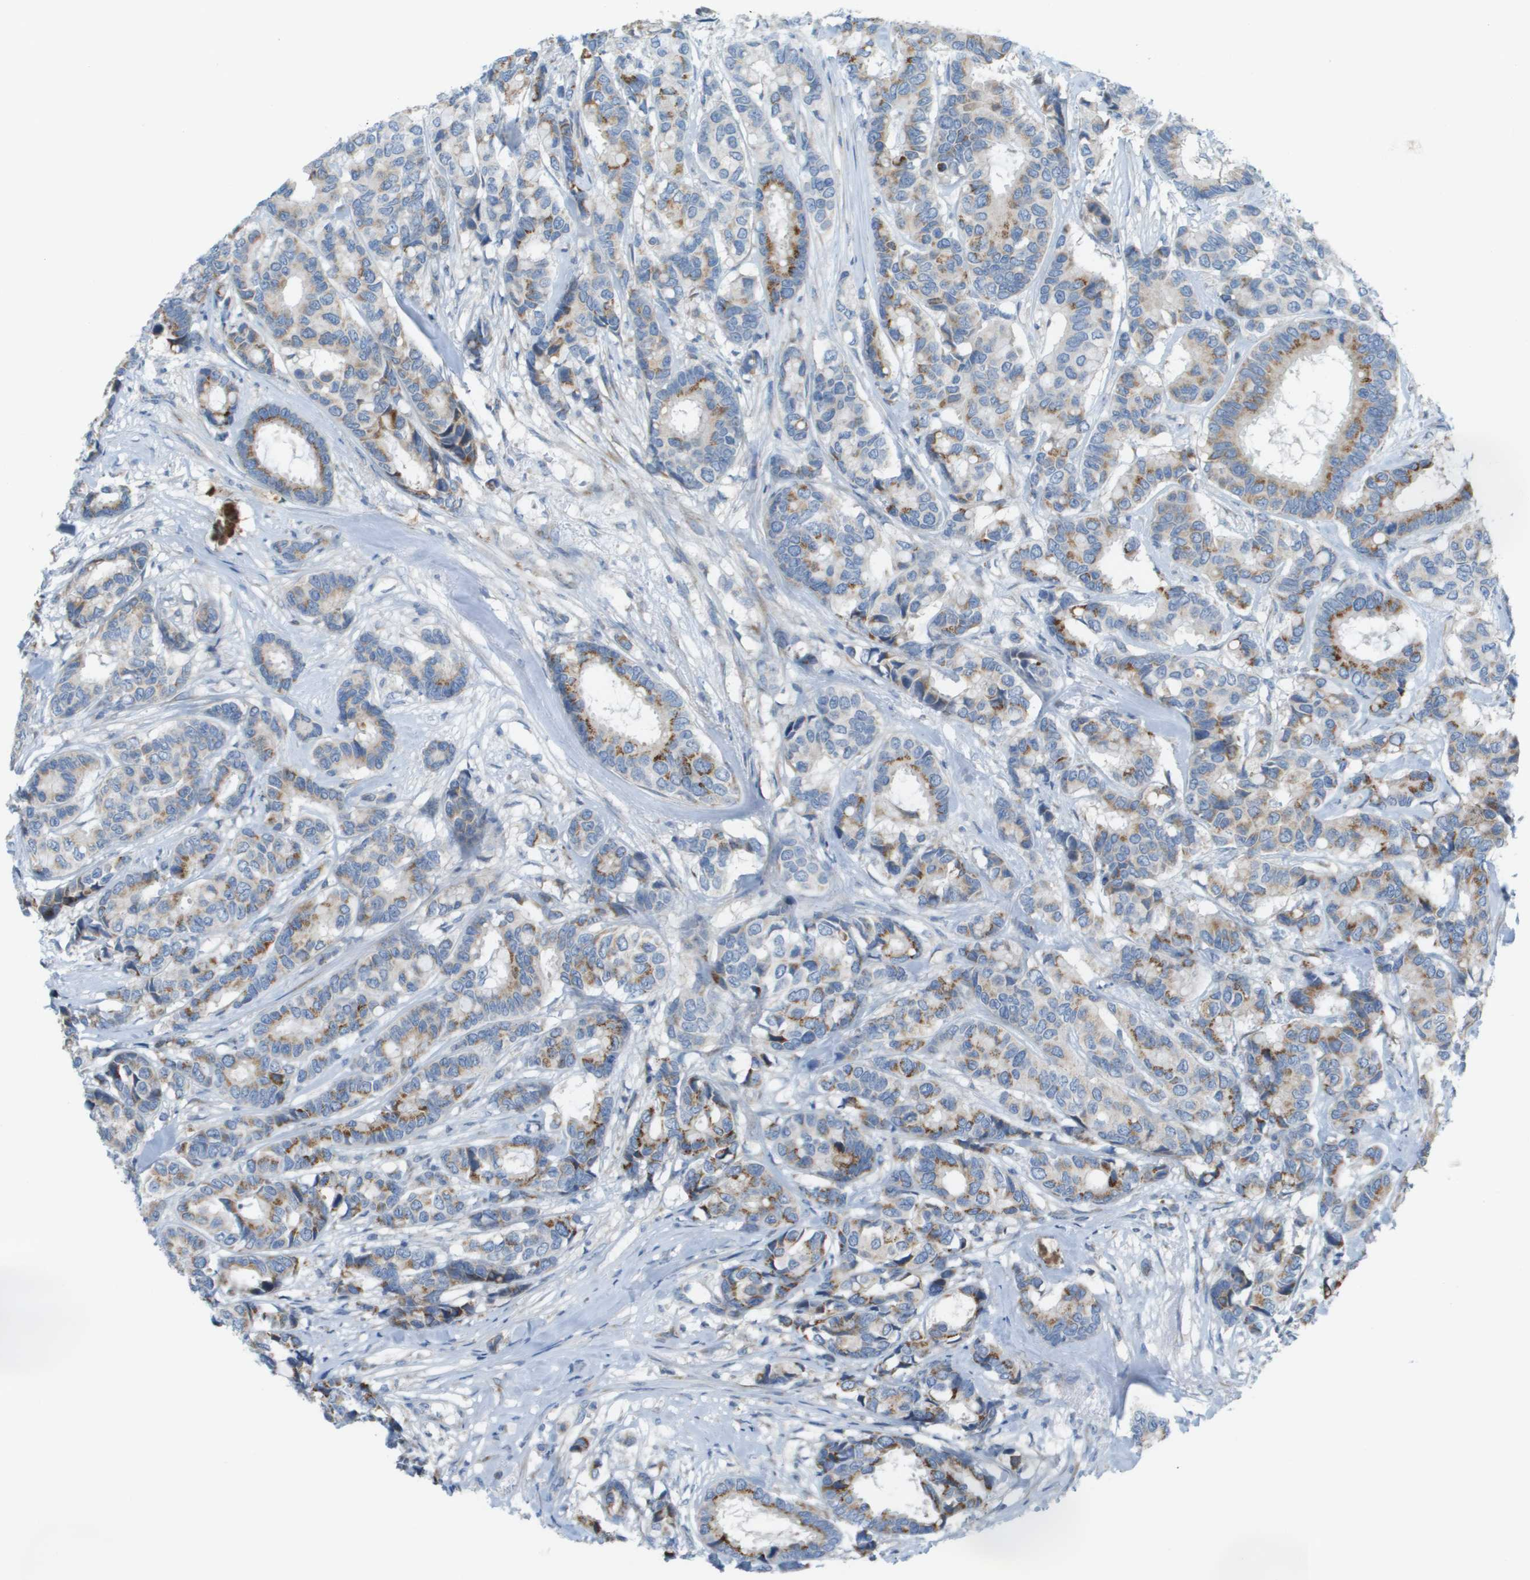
{"staining": {"intensity": "moderate", "quantity": "<25%", "location": "cytoplasmic/membranous"}, "tissue": "breast cancer", "cell_type": "Tumor cells", "image_type": "cancer", "snomed": [{"axis": "morphology", "description": "Duct carcinoma"}, {"axis": "topography", "description": "Breast"}], "caption": "This is a micrograph of immunohistochemistry staining of breast intraductal carcinoma, which shows moderate staining in the cytoplasmic/membranous of tumor cells.", "gene": "GALNT6", "patient": {"sex": "female", "age": 87}}